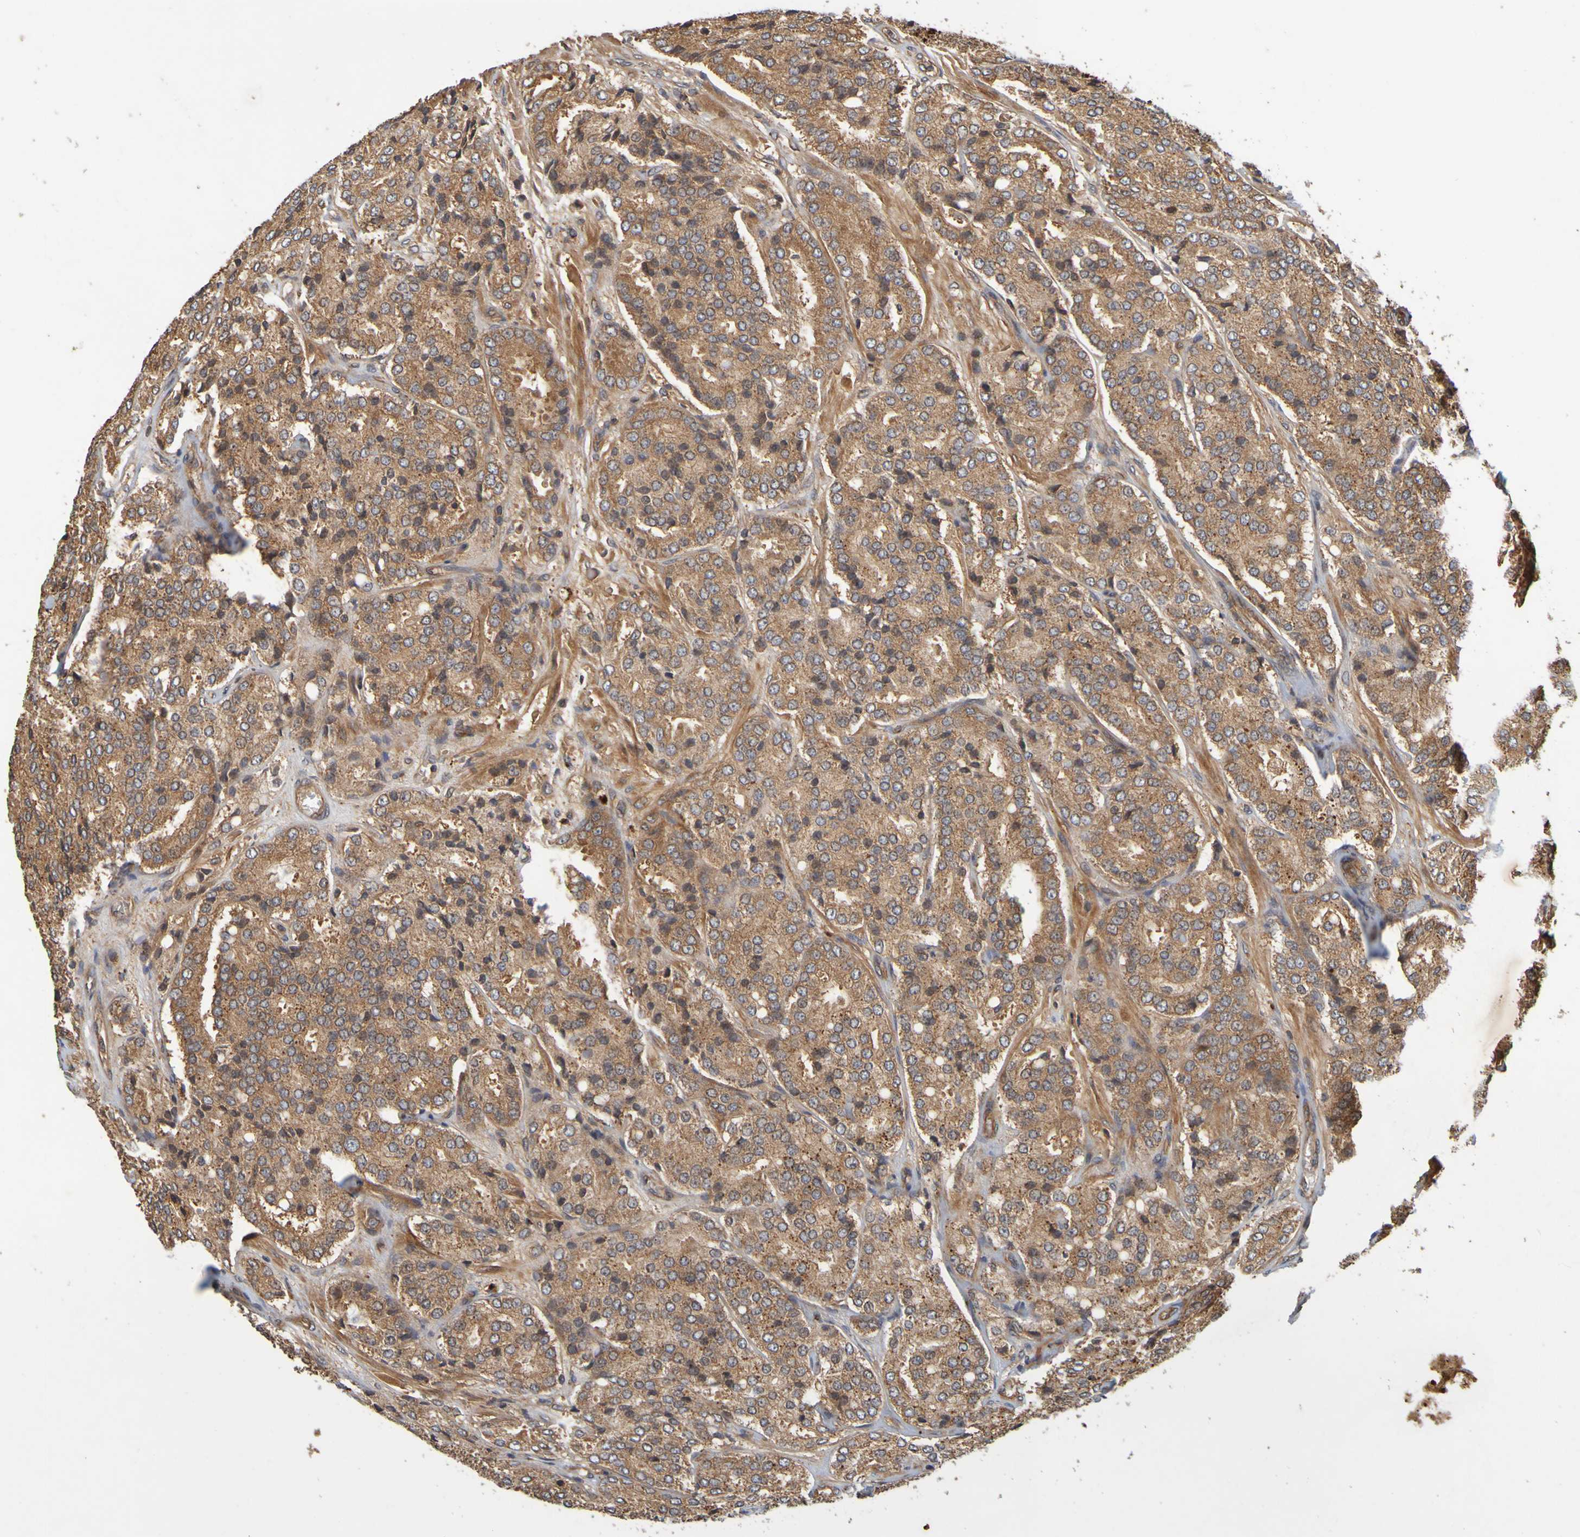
{"staining": {"intensity": "strong", "quantity": ">75%", "location": "cytoplasmic/membranous"}, "tissue": "prostate cancer", "cell_type": "Tumor cells", "image_type": "cancer", "snomed": [{"axis": "morphology", "description": "Adenocarcinoma, High grade"}, {"axis": "topography", "description": "Prostate"}], "caption": "IHC histopathology image of neoplastic tissue: human adenocarcinoma (high-grade) (prostate) stained using immunohistochemistry shows high levels of strong protein expression localized specifically in the cytoplasmic/membranous of tumor cells, appearing as a cytoplasmic/membranous brown color.", "gene": "OCRL", "patient": {"sex": "male", "age": 65}}